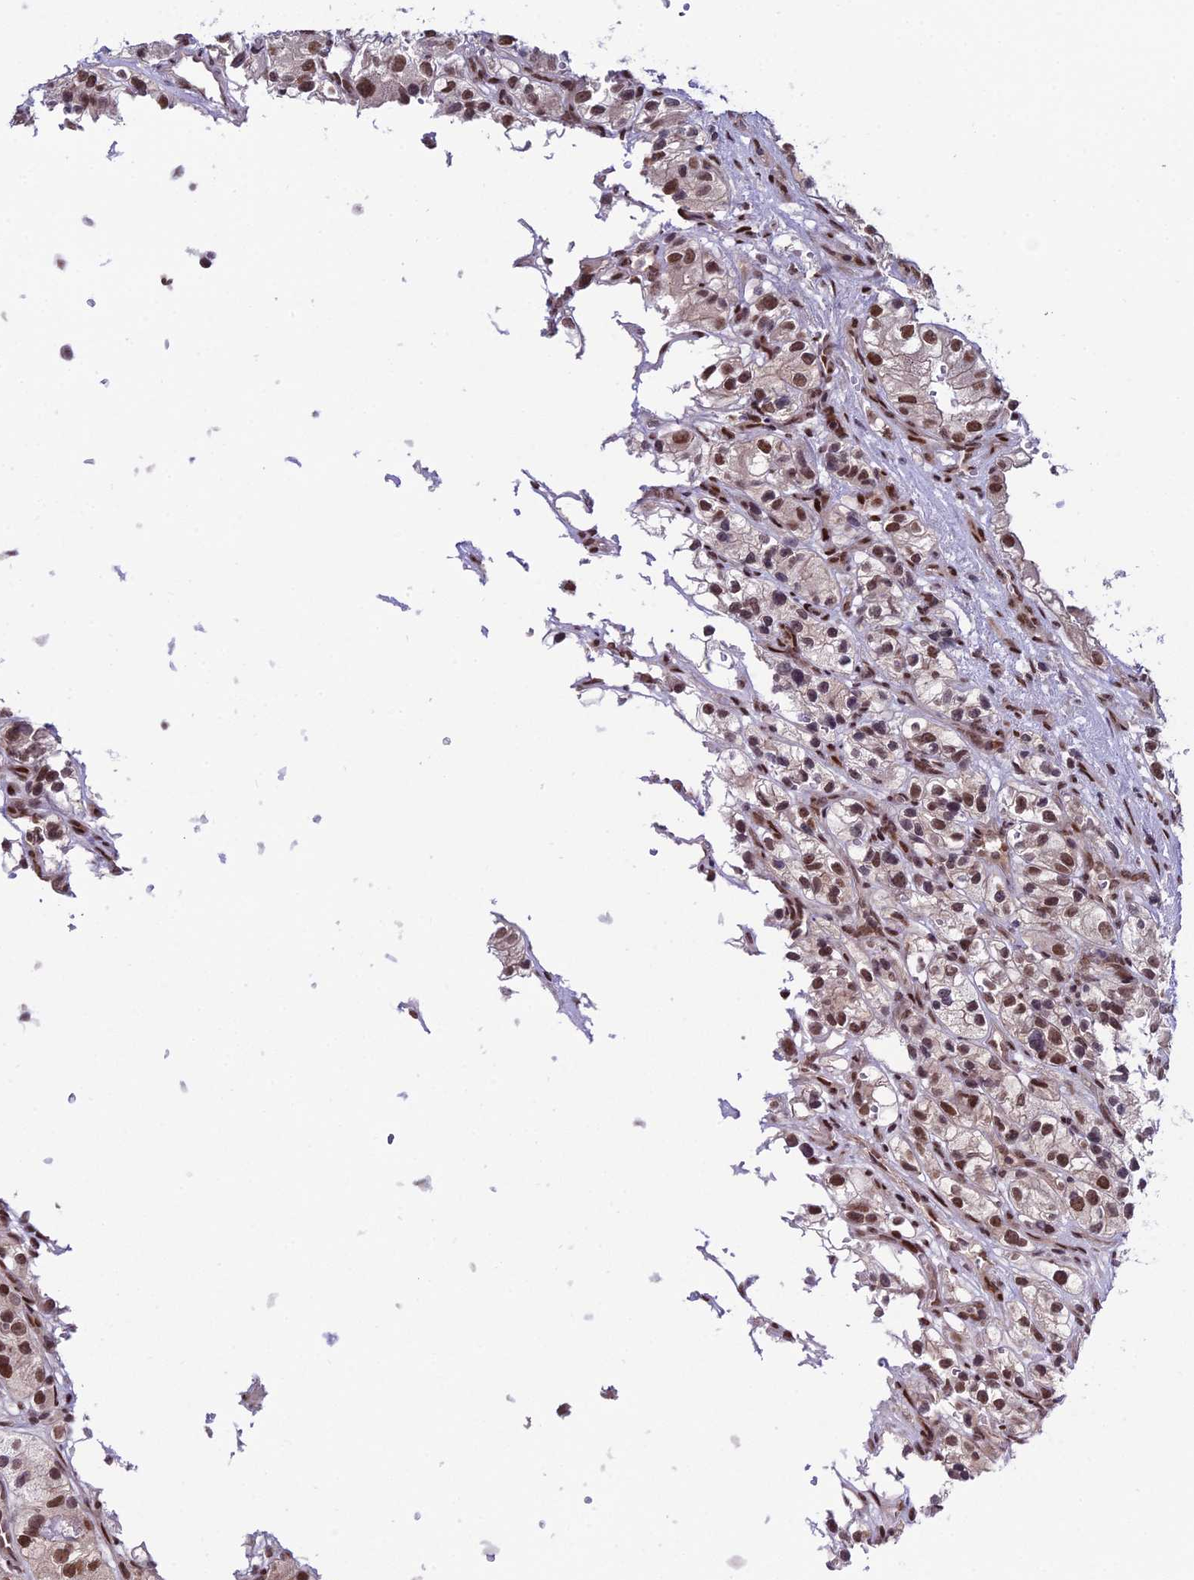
{"staining": {"intensity": "moderate", "quantity": ">75%", "location": "nuclear"}, "tissue": "renal cancer", "cell_type": "Tumor cells", "image_type": "cancer", "snomed": [{"axis": "morphology", "description": "Adenocarcinoma, NOS"}, {"axis": "topography", "description": "Kidney"}], "caption": "This is a micrograph of IHC staining of renal cancer (adenocarcinoma), which shows moderate expression in the nuclear of tumor cells.", "gene": "SYT15", "patient": {"sex": "female", "age": 57}}